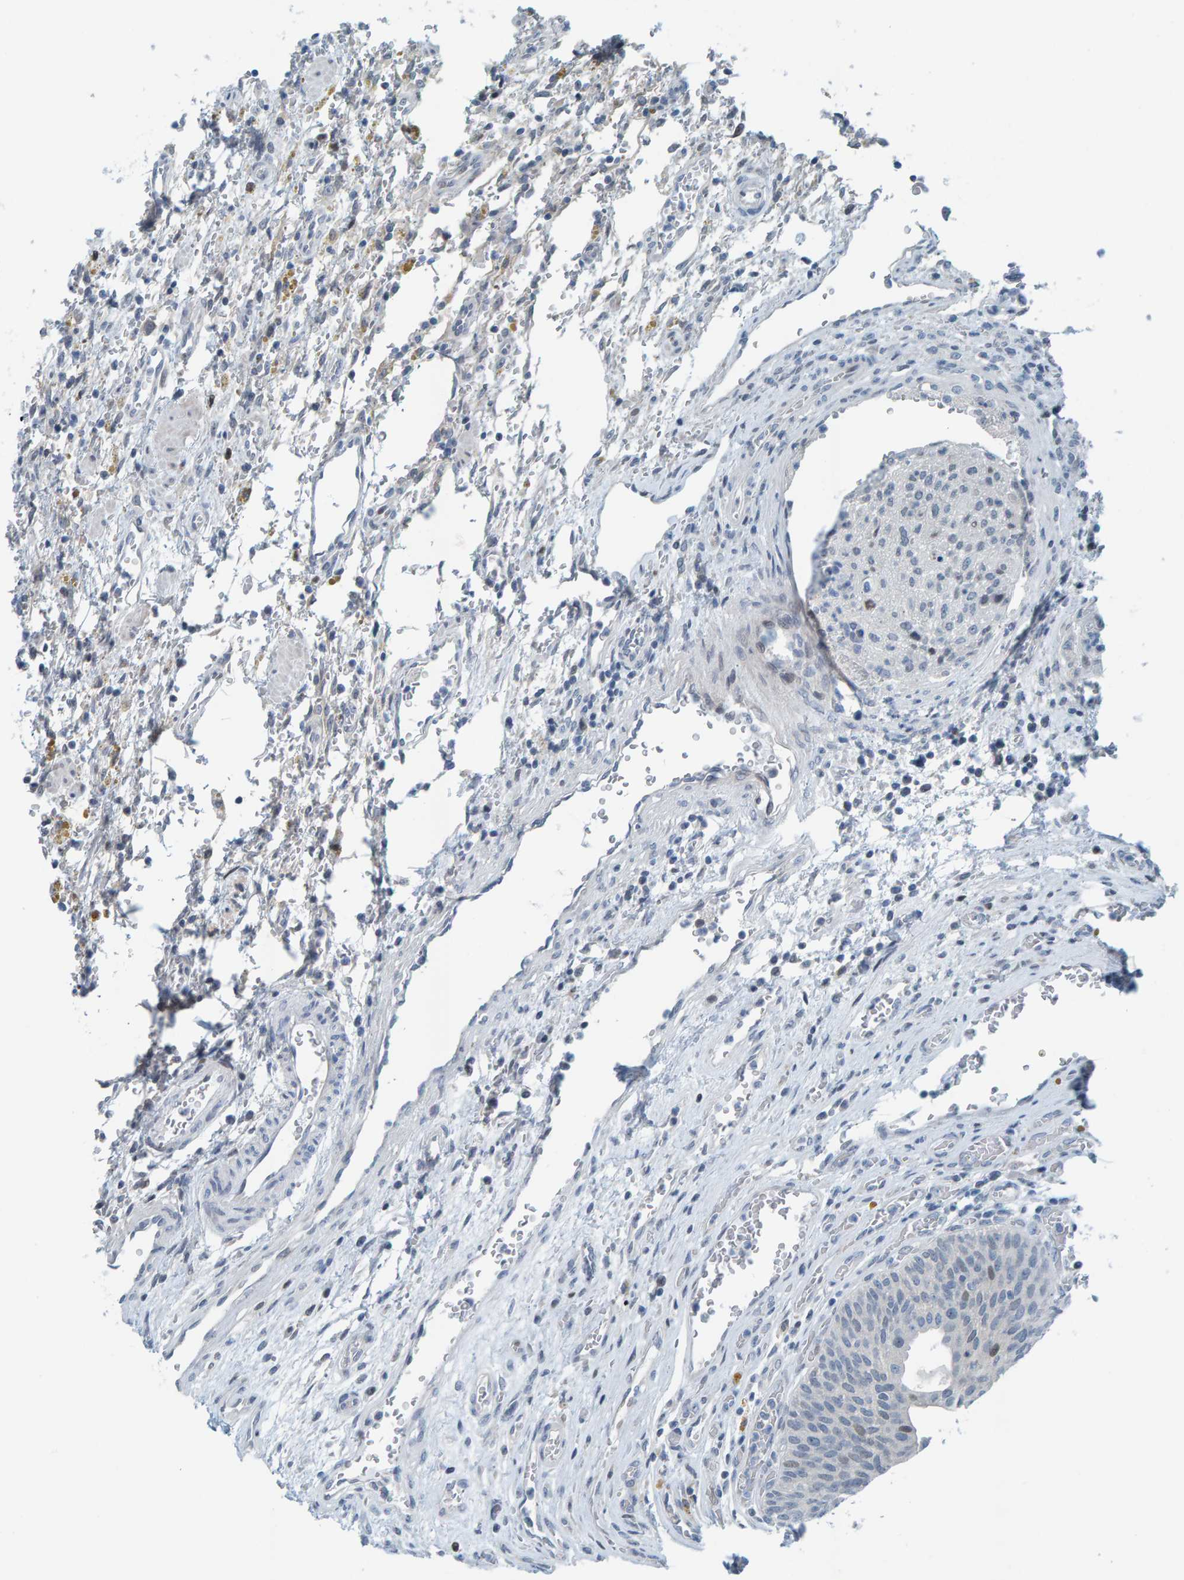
{"staining": {"intensity": "negative", "quantity": "none", "location": "none"}, "tissue": "urothelial cancer", "cell_type": "Tumor cells", "image_type": "cancer", "snomed": [{"axis": "morphology", "description": "Urothelial carcinoma, Low grade"}, {"axis": "morphology", "description": "Urothelial carcinoma, High grade"}, {"axis": "topography", "description": "Urinary bladder"}], "caption": "Immunohistochemical staining of high-grade urothelial carcinoma demonstrates no significant staining in tumor cells.", "gene": "CNP", "patient": {"sex": "male", "age": 35}}